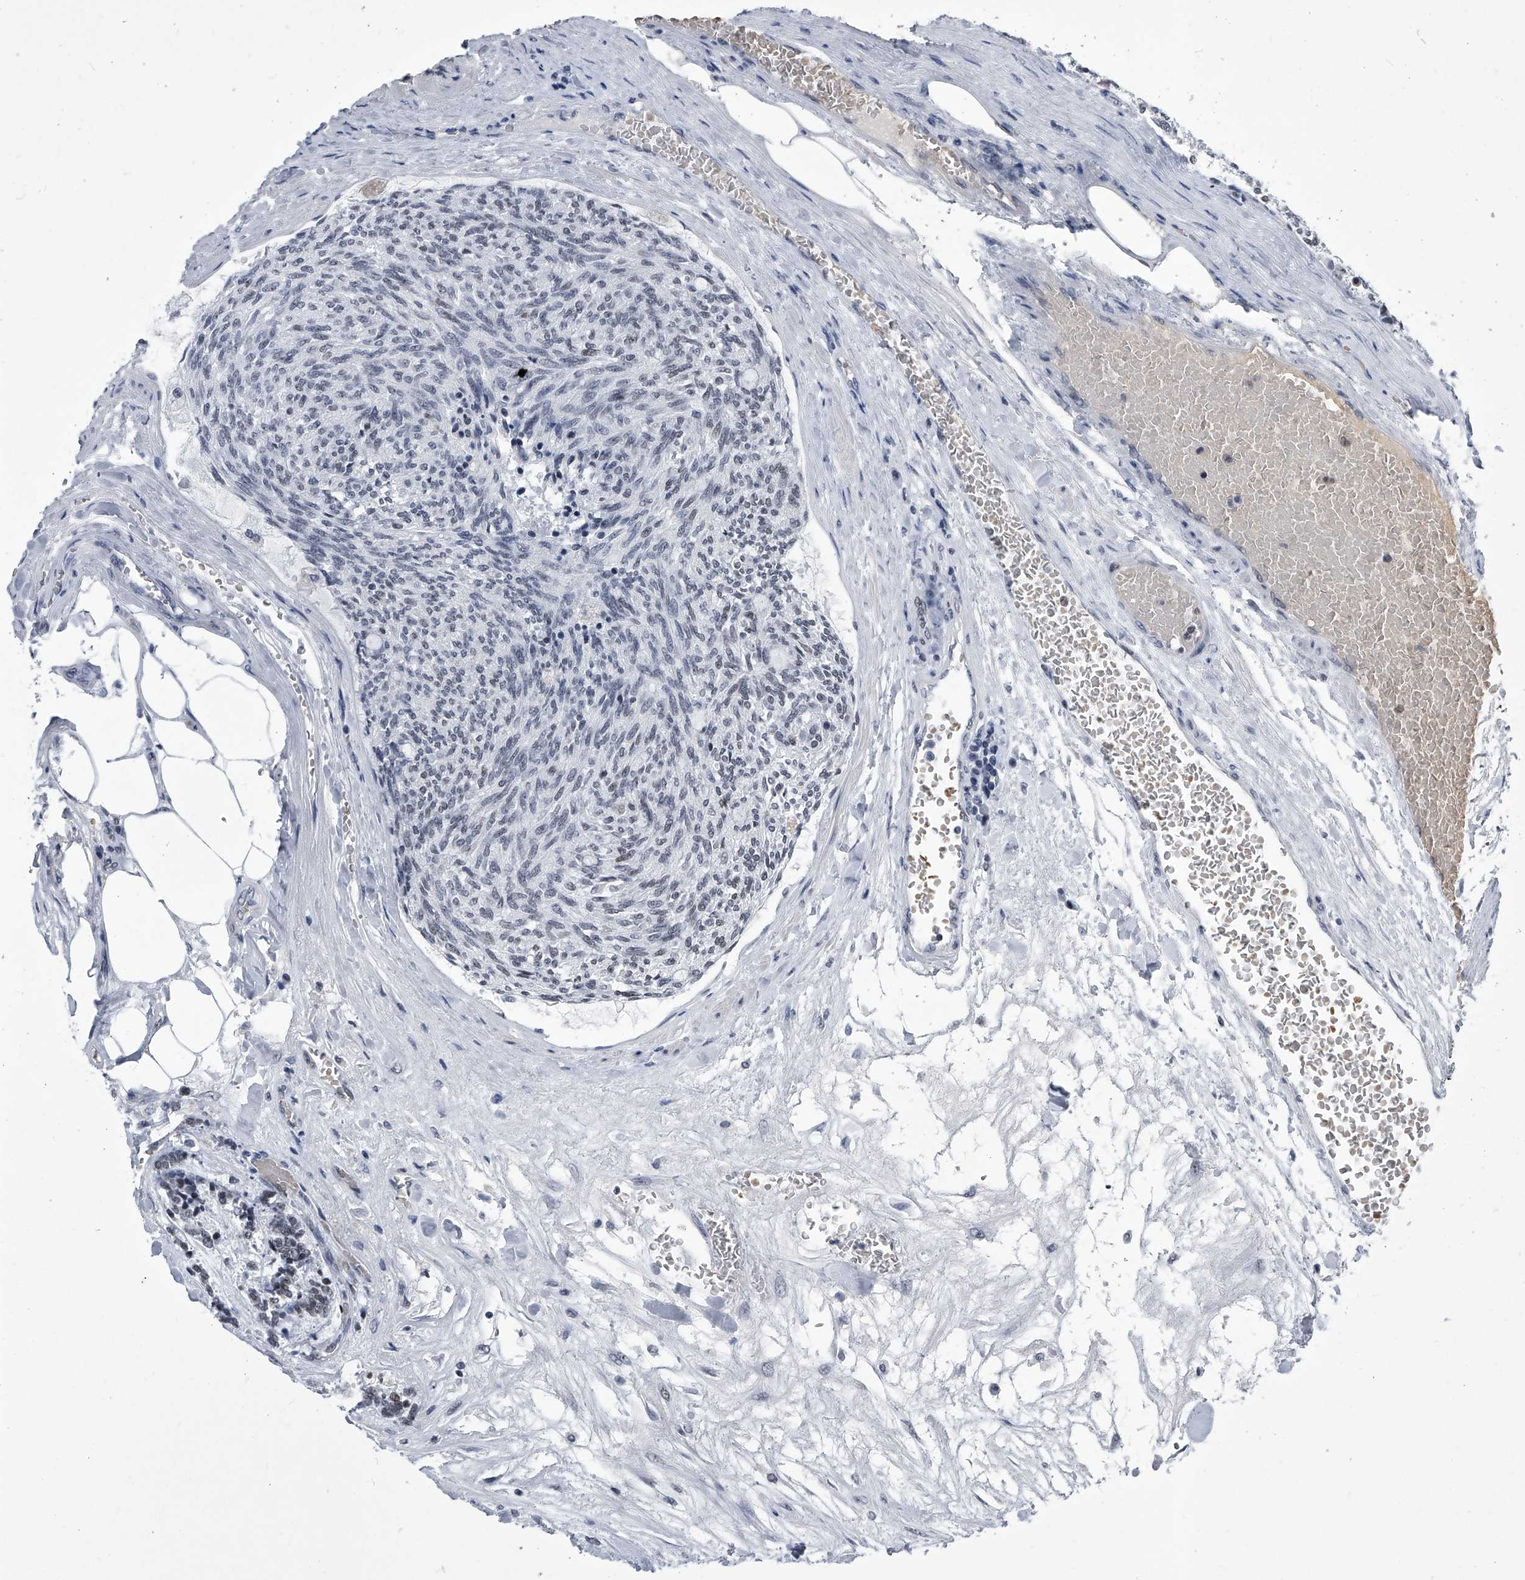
{"staining": {"intensity": "moderate", "quantity": "<25%", "location": "nuclear"}, "tissue": "carcinoid", "cell_type": "Tumor cells", "image_type": "cancer", "snomed": [{"axis": "morphology", "description": "Carcinoid, malignant, NOS"}, {"axis": "topography", "description": "Pancreas"}], "caption": "Protein expression analysis of carcinoid (malignant) shows moderate nuclear staining in about <25% of tumor cells. The staining was performed using DAB to visualize the protein expression in brown, while the nuclei were stained in blue with hematoxylin (Magnification: 20x).", "gene": "SIM2", "patient": {"sex": "female", "age": 54}}